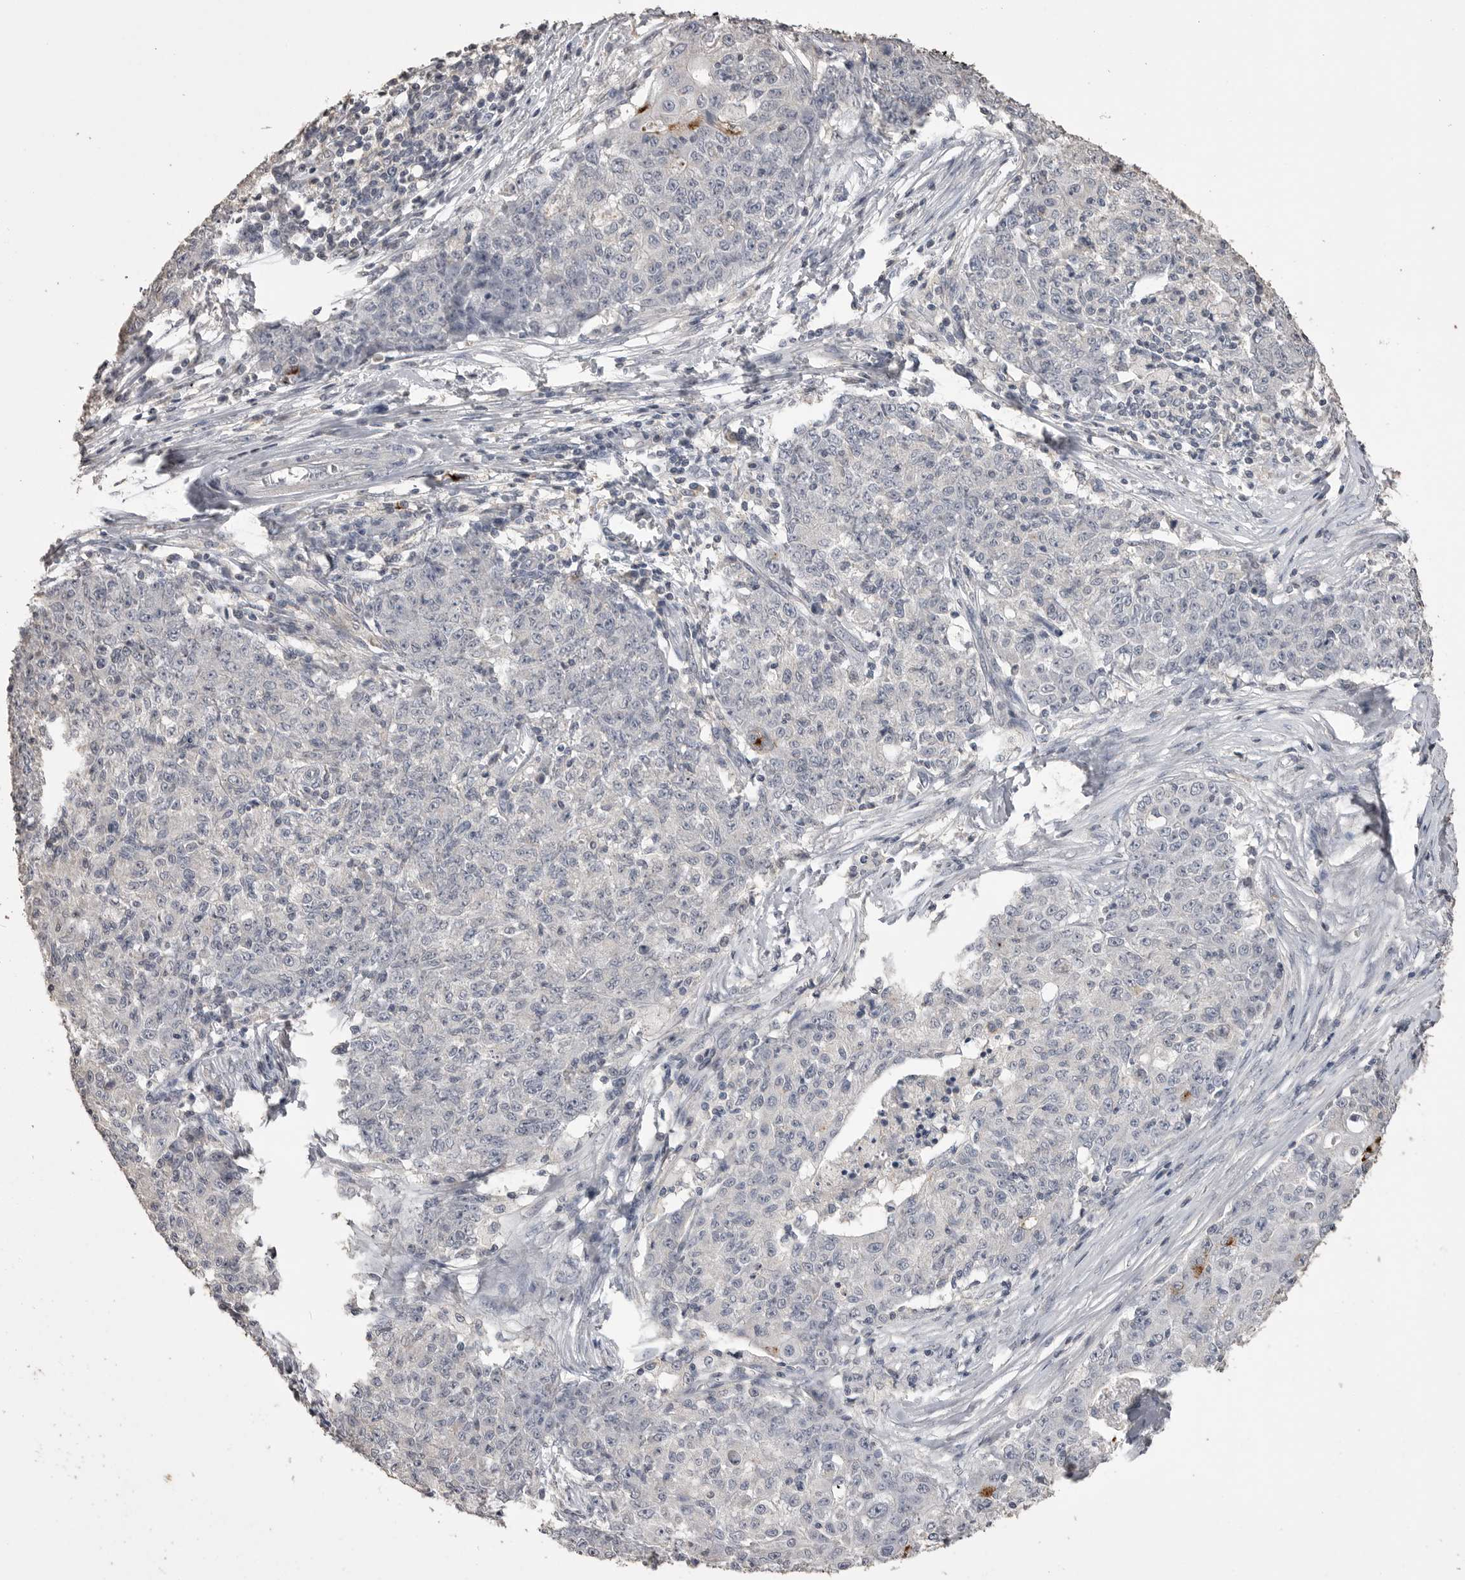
{"staining": {"intensity": "negative", "quantity": "none", "location": "none"}, "tissue": "ovarian cancer", "cell_type": "Tumor cells", "image_type": "cancer", "snomed": [{"axis": "morphology", "description": "Carcinoma, endometroid"}, {"axis": "topography", "description": "Ovary"}], "caption": "Tumor cells show no significant protein positivity in ovarian cancer (endometroid carcinoma).", "gene": "MMP7", "patient": {"sex": "female", "age": 42}}